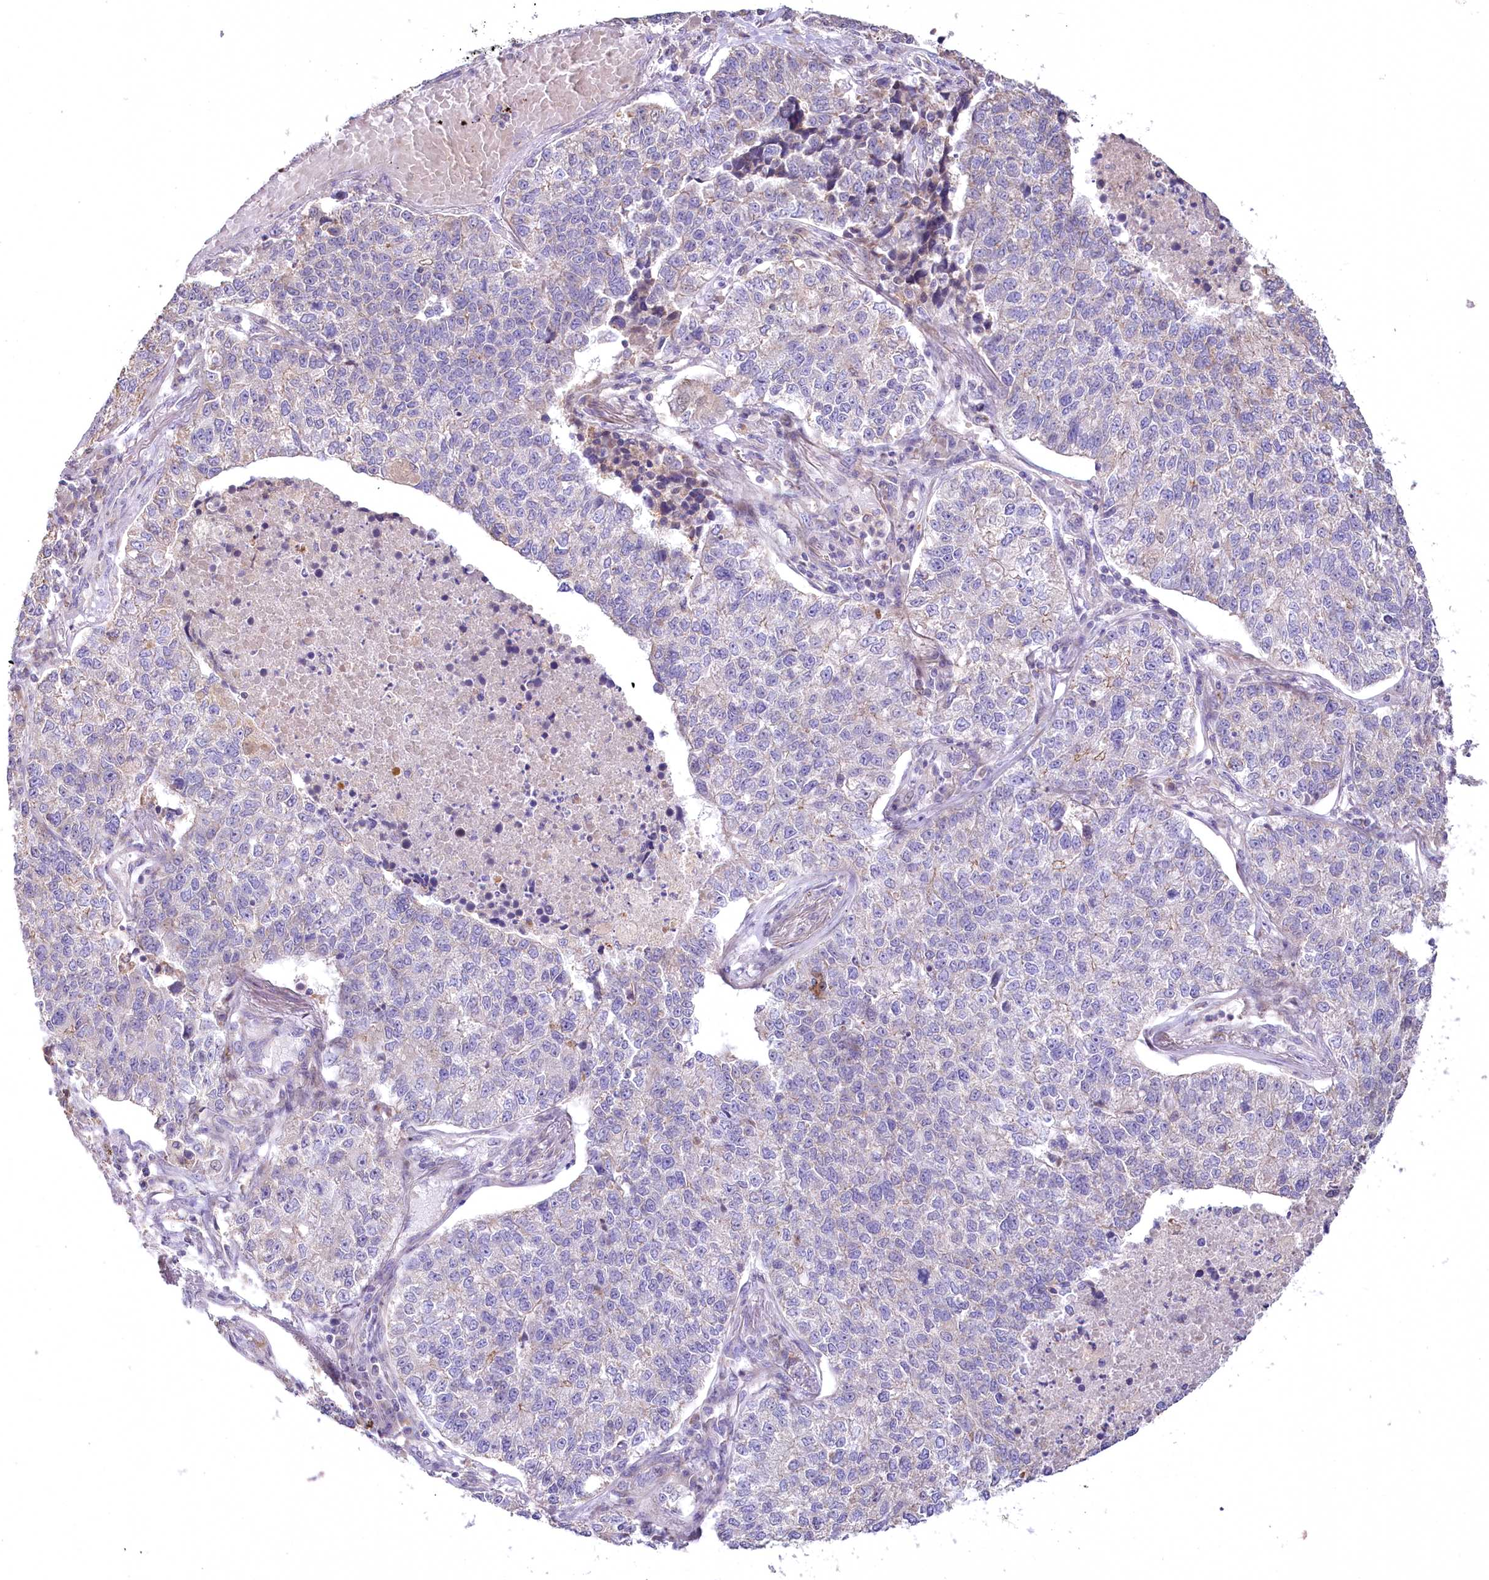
{"staining": {"intensity": "negative", "quantity": "none", "location": "none"}, "tissue": "lung cancer", "cell_type": "Tumor cells", "image_type": "cancer", "snomed": [{"axis": "morphology", "description": "Adenocarcinoma, NOS"}, {"axis": "topography", "description": "Lung"}], "caption": "High power microscopy micrograph of an immunohistochemistry (IHC) micrograph of lung cancer (adenocarcinoma), revealing no significant positivity in tumor cells.", "gene": "SLC6A11", "patient": {"sex": "male", "age": 49}}